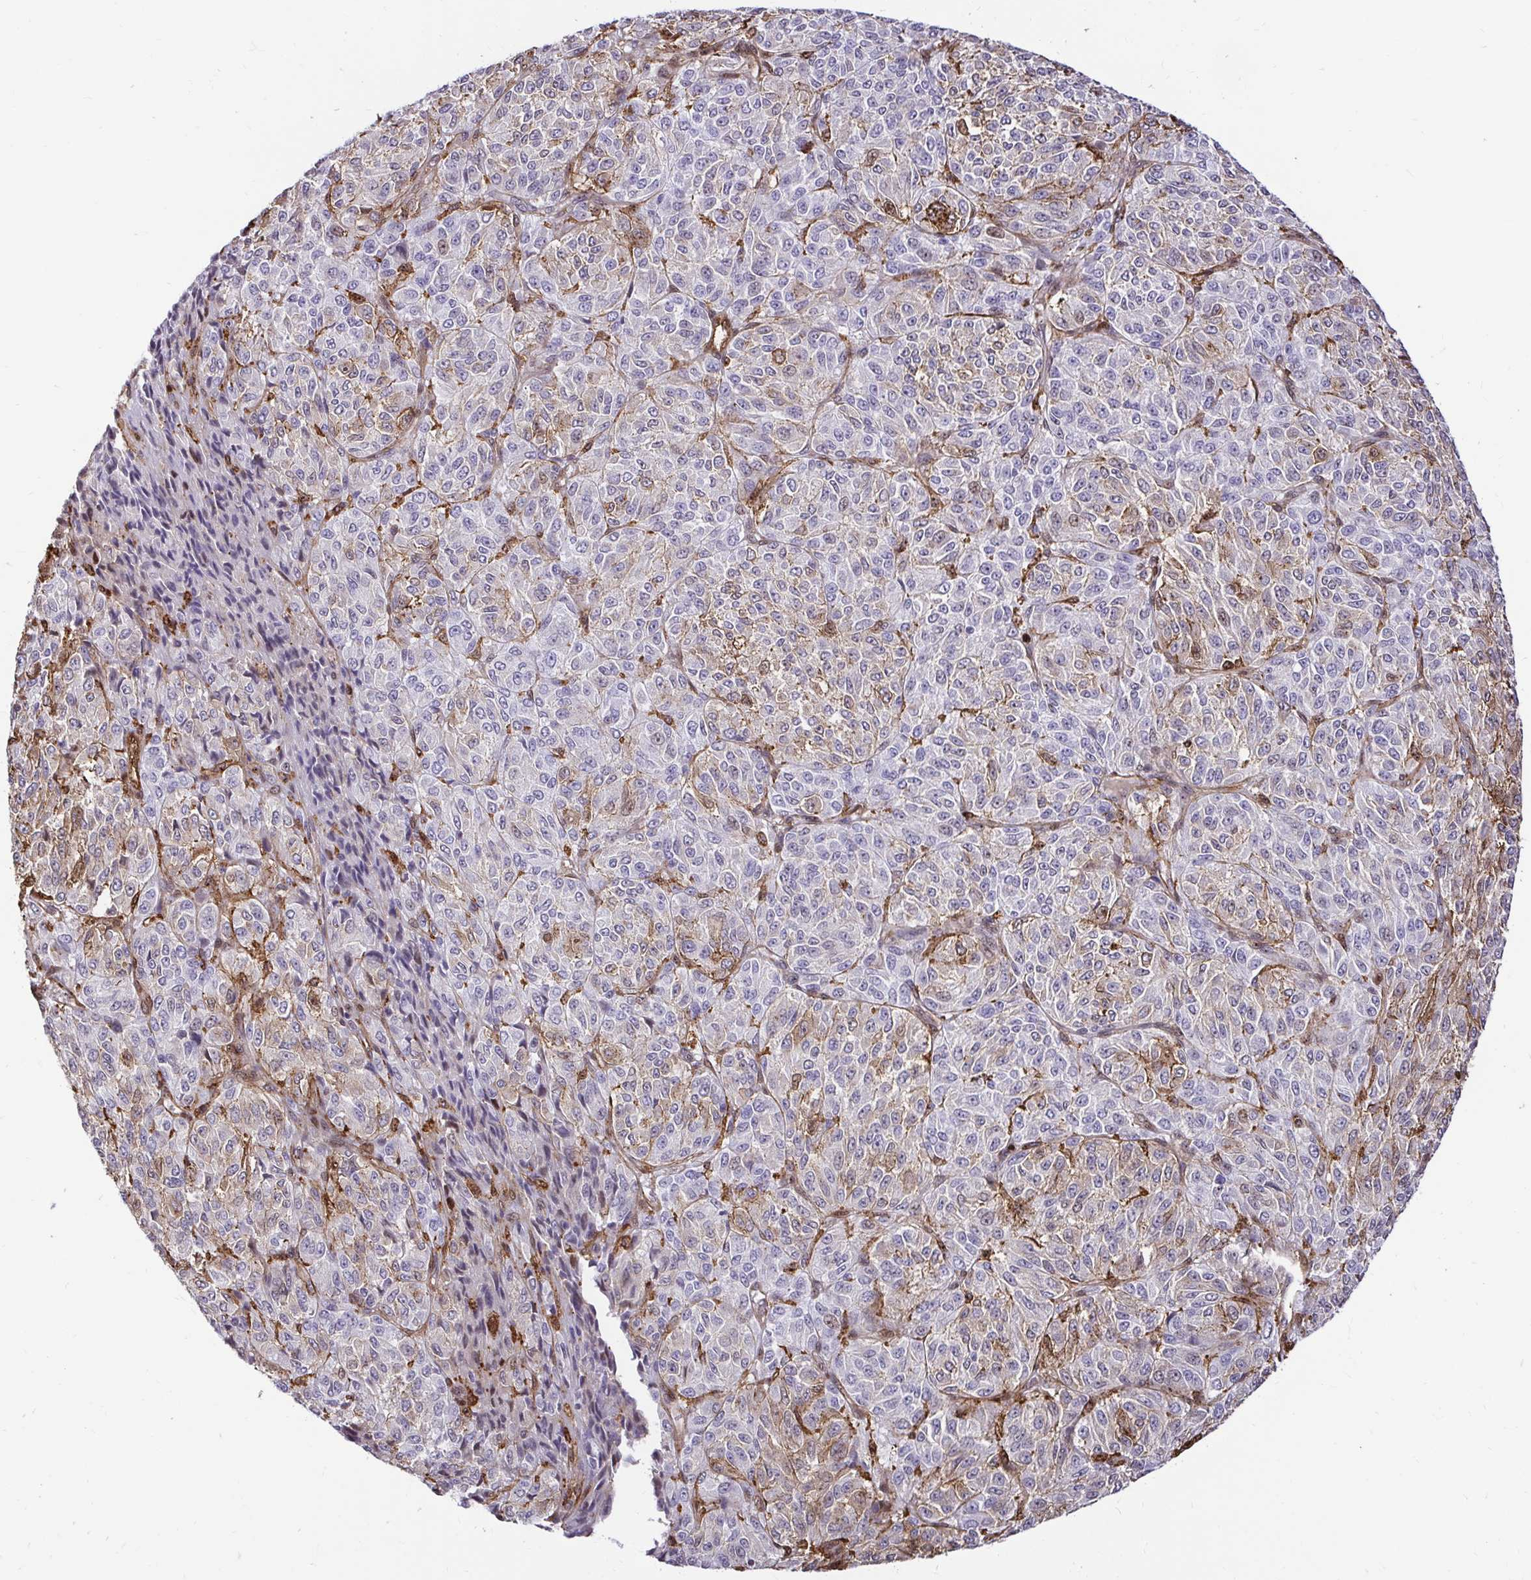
{"staining": {"intensity": "weak", "quantity": "<25%", "location": "cytoplasmic/membranous"}, "tissue": "melanoma", "cell_type": "Tumor cells", "image_type": "cancer", "snomed": [{"axis": "morphology", "description": "Malignant melanoma, Metastatic site"}, {"axis": "topography", "description": "Brain"}], "caption": "This is a micrograph of immunohistochemistry staining of malignant melanoma (metastatic site), which shows no expression in tumor cells.", "gene": "GSN", "patient": {"sex": "female", "age": 56}}